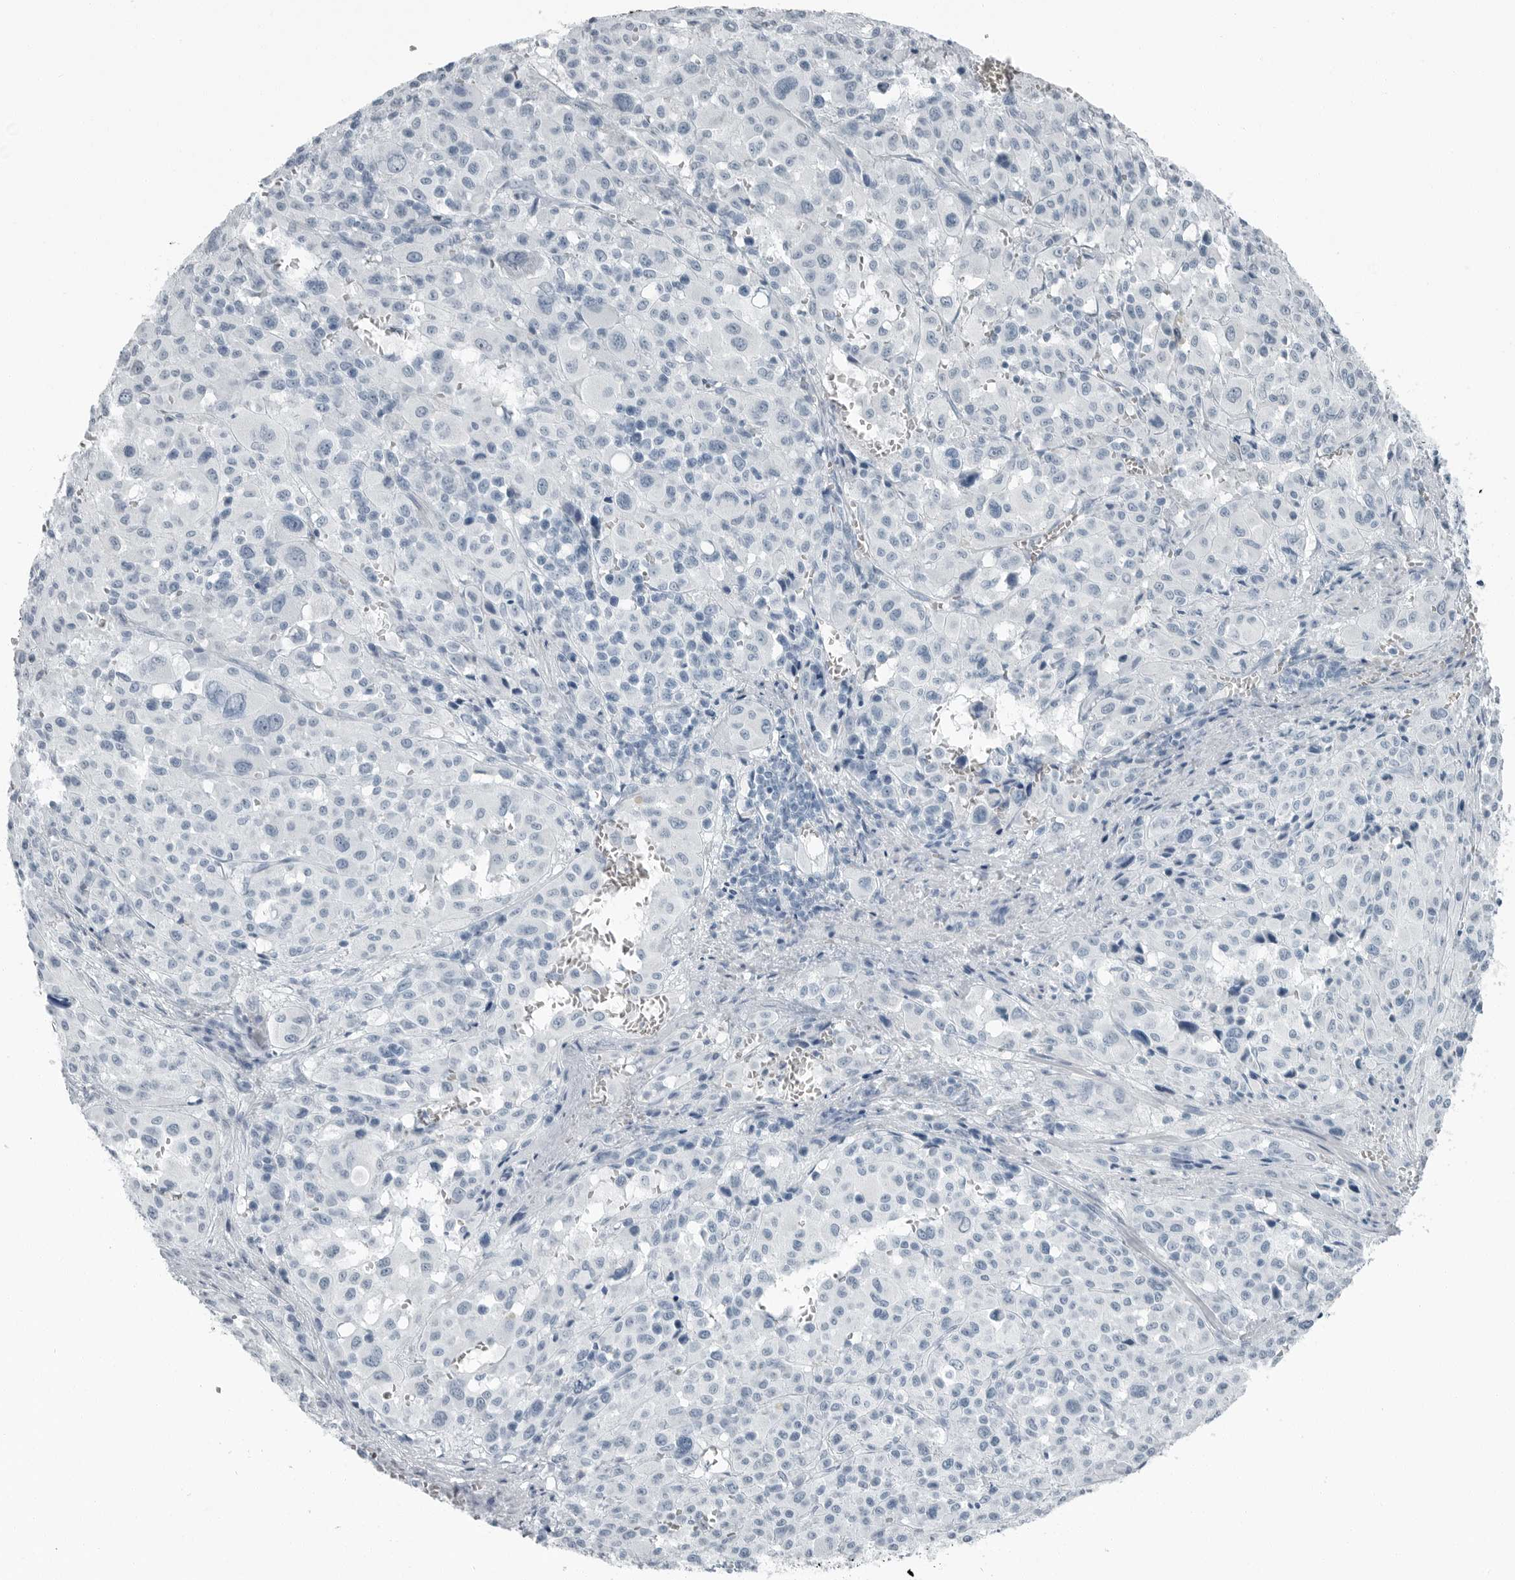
{"staining": {"intensity": "negative", "quantity": "none", "location": "none"}, "tissue": "melanoma", "cell_type": "Tumor cells", "image_type": "cancer", "snomed": [{"axis": "morphology", "description": "Malignant melanoma, Metastatic site"}, {"axis": "topography", "description": "Skin"}], "caption": "A micrograph of human melanoma is negative for staining in tumor cells.", "gene": "FABP6", "patient": {"sex": "female", "age": 74}}